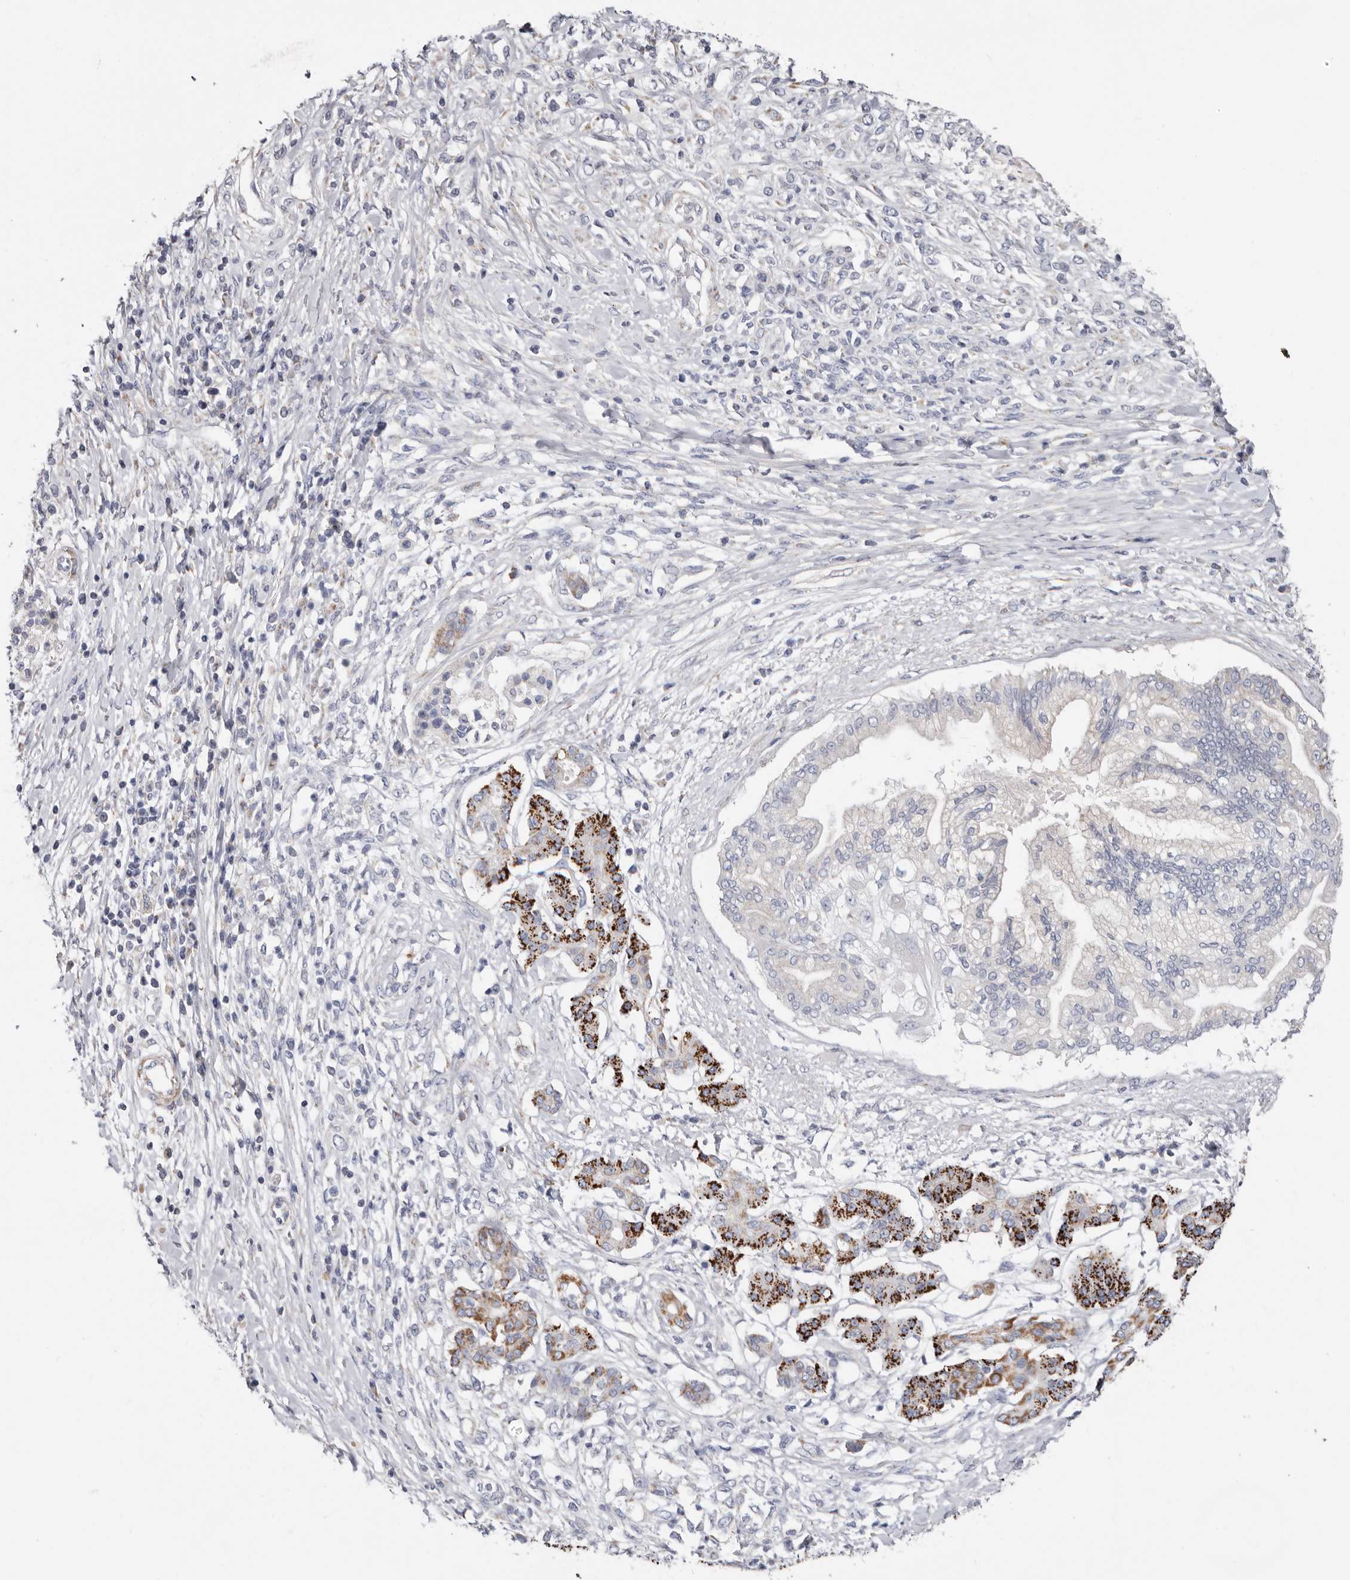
{"staining": {"intensity": "strong", "quantity": "<25%", "location": "cytoplasmic/membranous"}, "tissue": "pancreatic cancer", "cell_type": "Tumor cells", "image_type": "cancer", "snomed": [{"axis": "morphology", "description": "Adenocarcinoma, NOS"}, {"axis": "topography", "description": "Pancreas"}], "caption": "Immunohistochemistry photomicrograph of human adenocarcinoma (pancreatic) stained for a protein (brown), which shows medium levels of strong cytoplasmic/membranous staining in approximately <25% of tumor cells.", "gene": "RSPO2", "patient": {"sex": "female", "age": 56}}